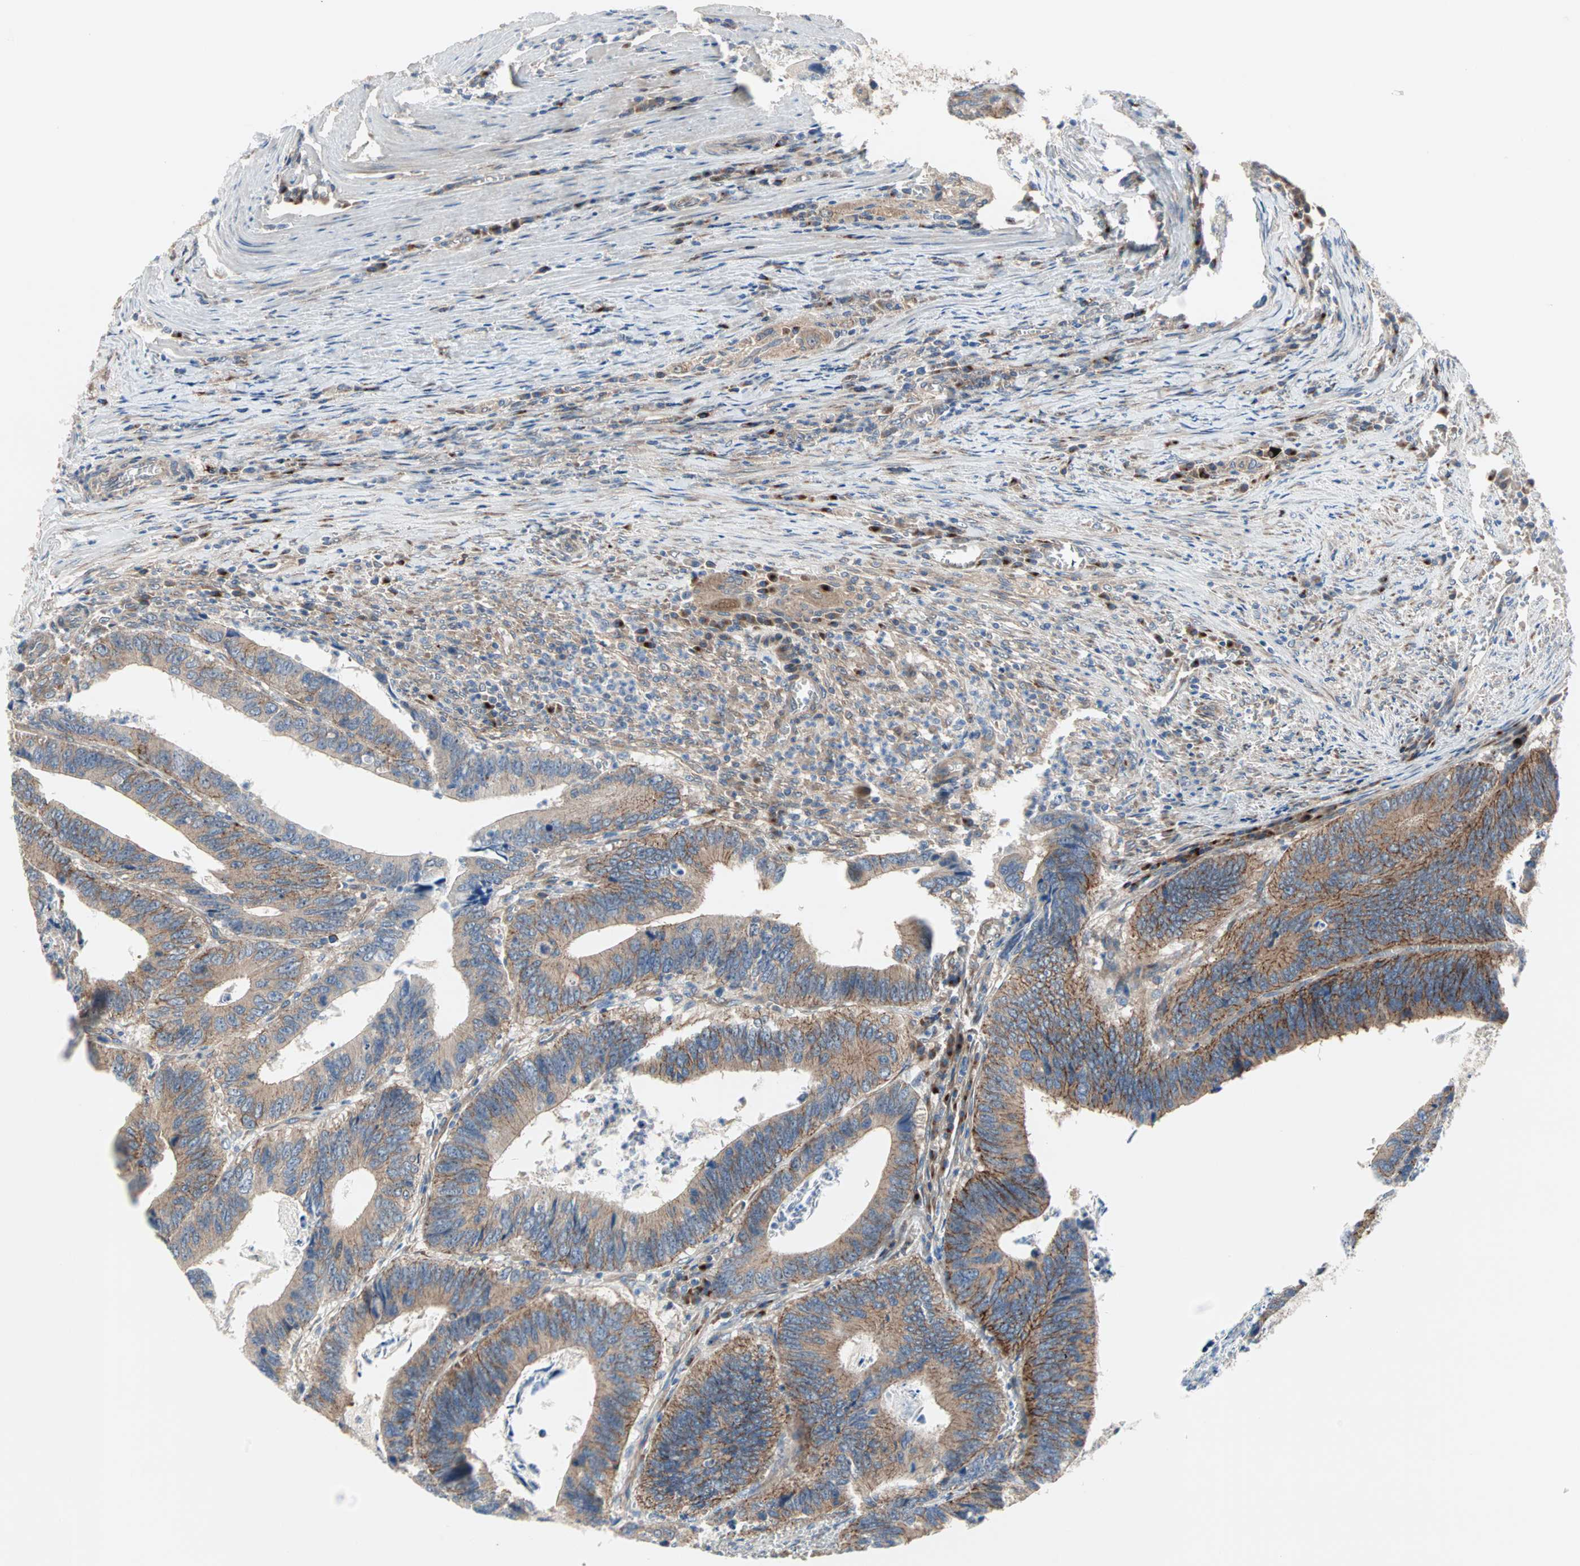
{"staining": {"intensity": "moderate", "quantity": ">75%", "location": "cytoplasmic/membranous"}, "tissue": "colorectal cancer", "cell_type": "Tumor cells", "image_type": "cancer", "snomed": [{"axis": "morphology", "description": "Adenocarcinoma, NOS"}, {"axis": "topography", "description": "Colon"}], "caption": "An immunohistochemistry image of neoplastic tissue is shown. Protein staining in brown highlights moderate cytoplasmic/membranous positivity in colorectal cancer (adenocarcinoma) within tumor cells.", "gene": "PDE8A", "patient": {"sex": "male", "age": 72}}